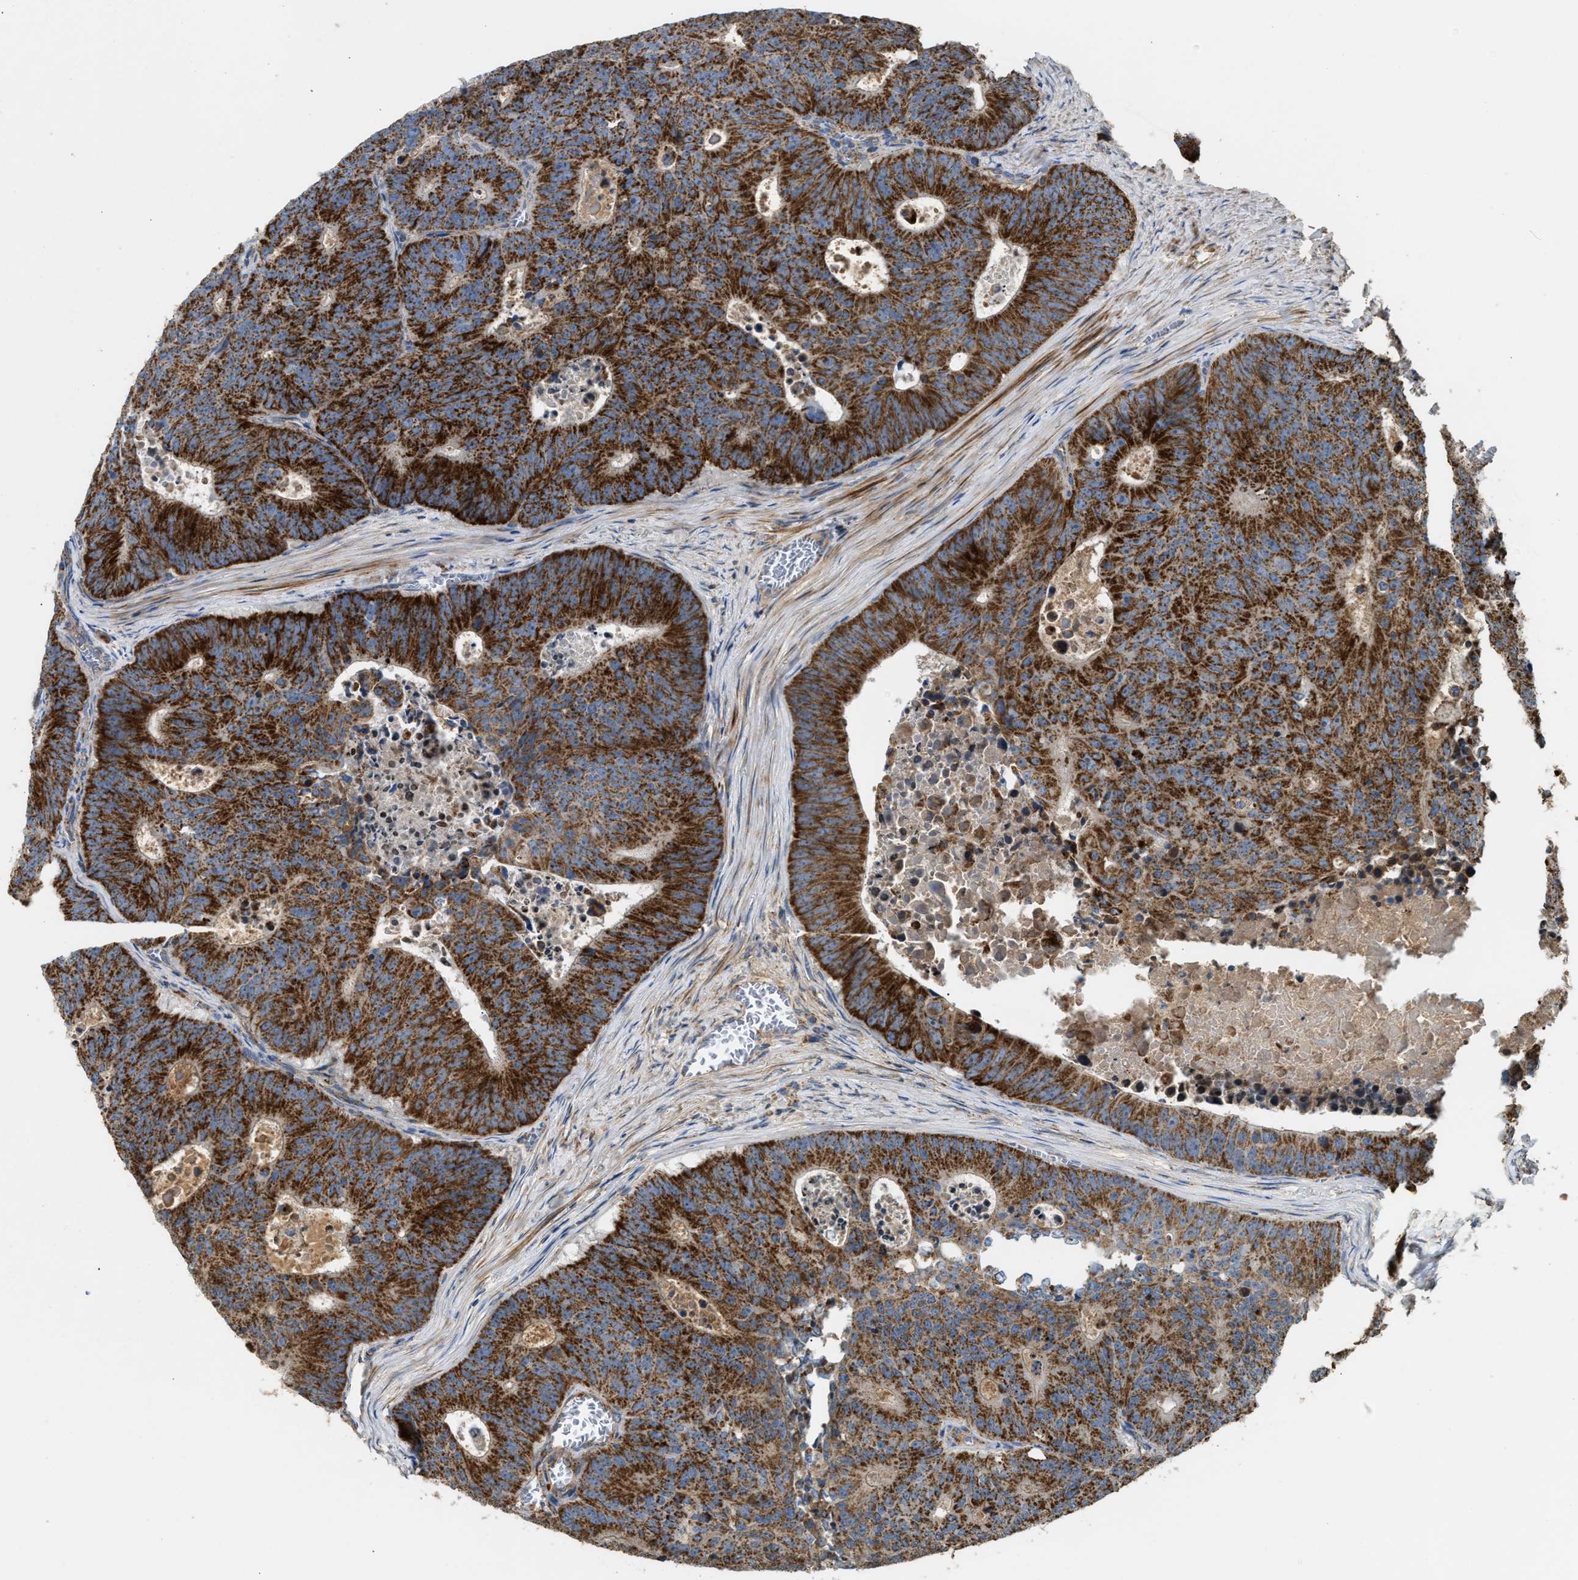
{"staining": {"intensity": "strong", "quantity": ">75%", "location": "cytoplasmic/membranous"}, "tissue": "colorectal cancer", "cell_type": "Tumor cells", "image_type": "cancer", "snomed": [{"axis": "morphology", "description": "Adenocarcinoma, NOS"}, {"axis": "topography", "description": "Colon"}], "caption": "Tumor cells display high levels of strong cytoplasmic/membranous staining in about >75% of cells in human adenocarcinoma (colorectal). (DAB (3,3'-diaminobenzidine) IHC with brightfield microscopy, high magnification).", "gene": "TACO1", "patient": {"sex": "male", "age": 87}}